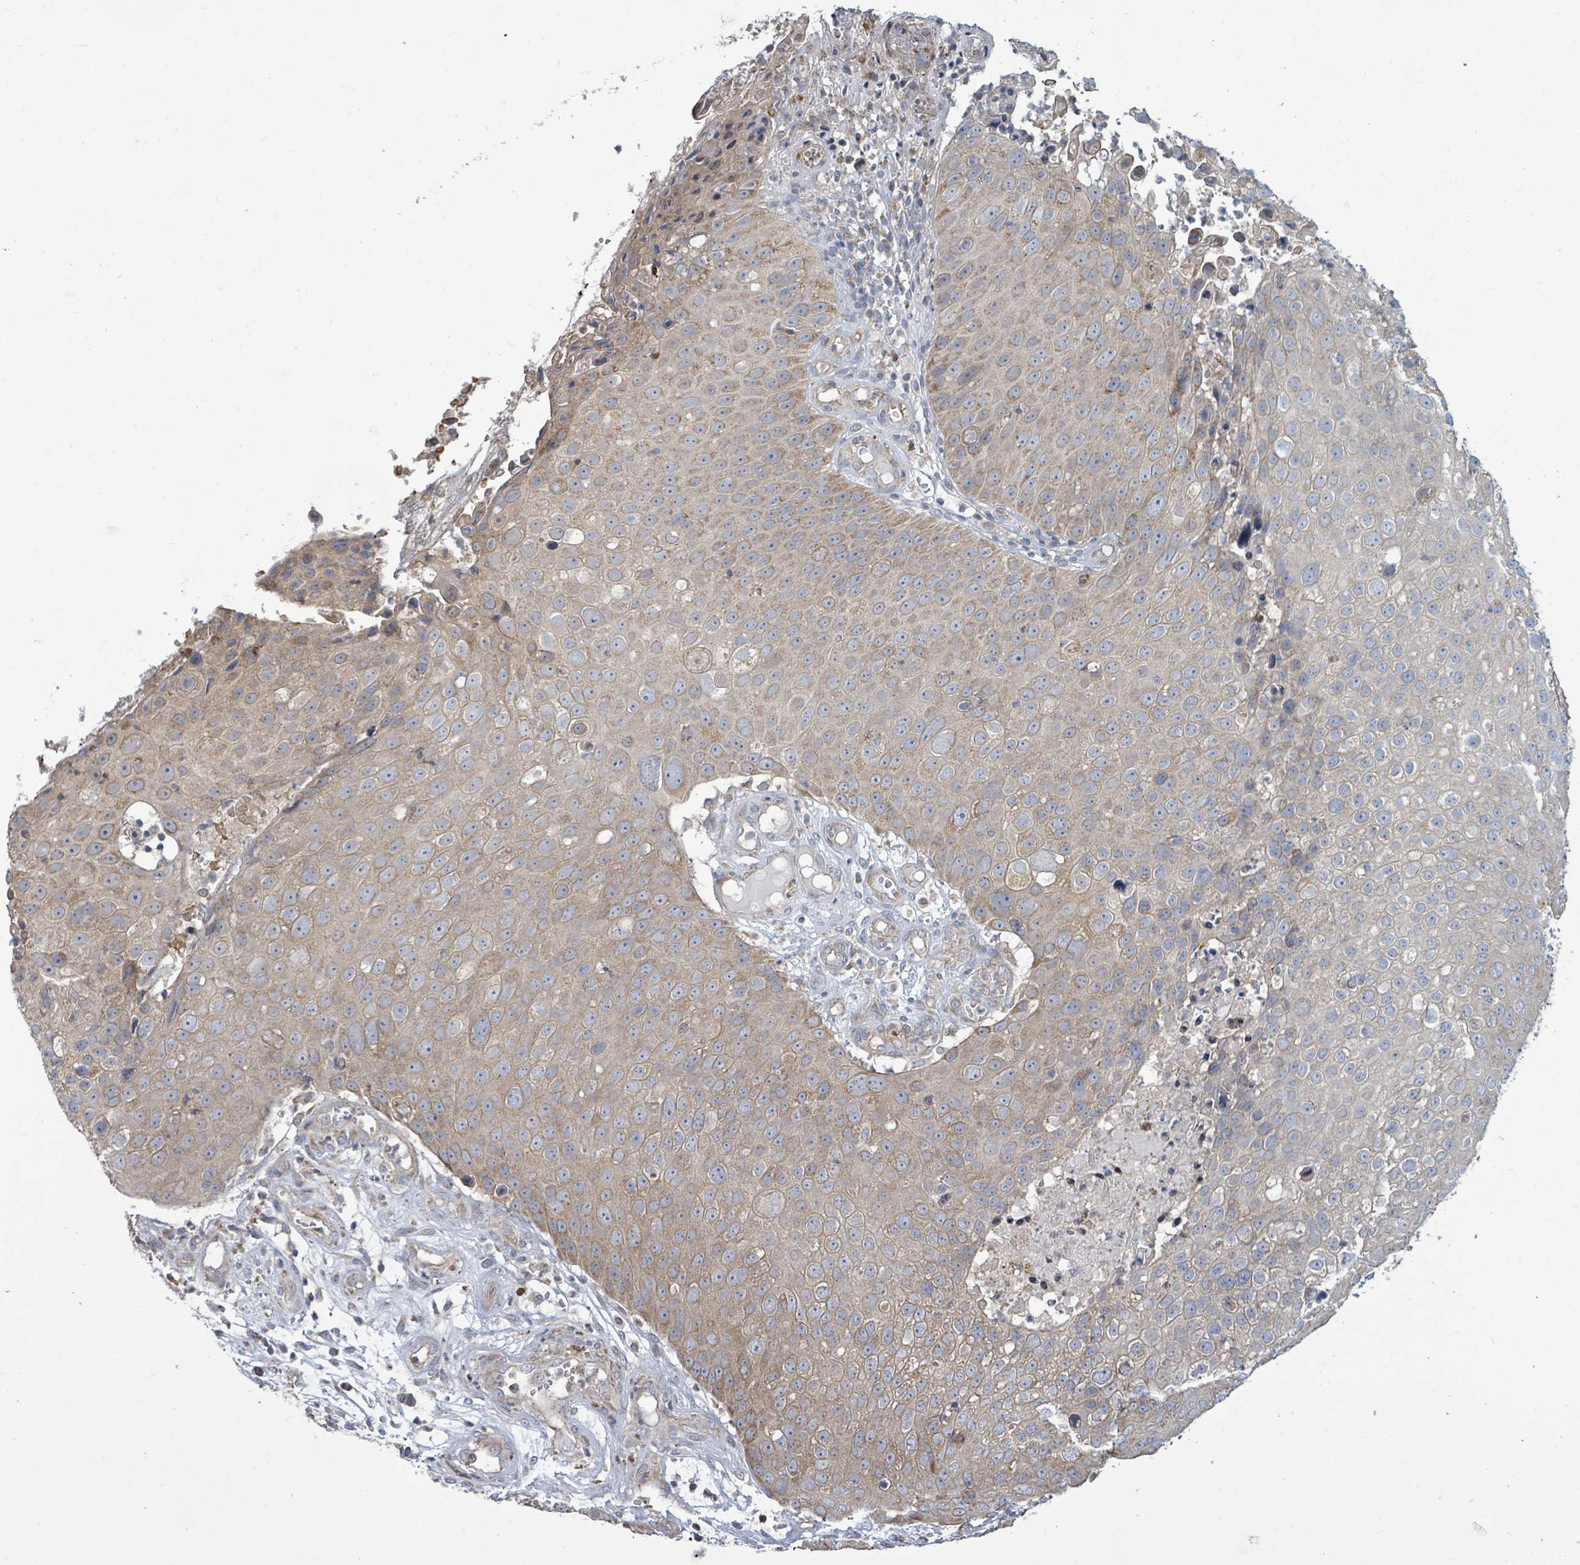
{"staining": {"intensity": "moderate", "quantity": "25%-75%", "location": "cytoplasmic/membranous"}, "tissue": "skin cancer", "cell_type": "Tumor cells", "image_type": "cancer", "snomed": [{"axis": "morphology", "description": "Squamous cell carcinoma, NOS"}, {"axis": "topography", "description": "Skin"}], "caption": "Immunohistochemistry (IHC) histopathology image of neoplastic tissue: skin squamous cell carcinoma stained using IHC demonstrates medium levels of moderate protein expression localized specifically in the cytoplasmic/membranous of tumor cells, appearing as a cytoplasmic/membranous brown color.", "gene": "KBTBD11", "patient": {"sex": "male", "age": 71}}